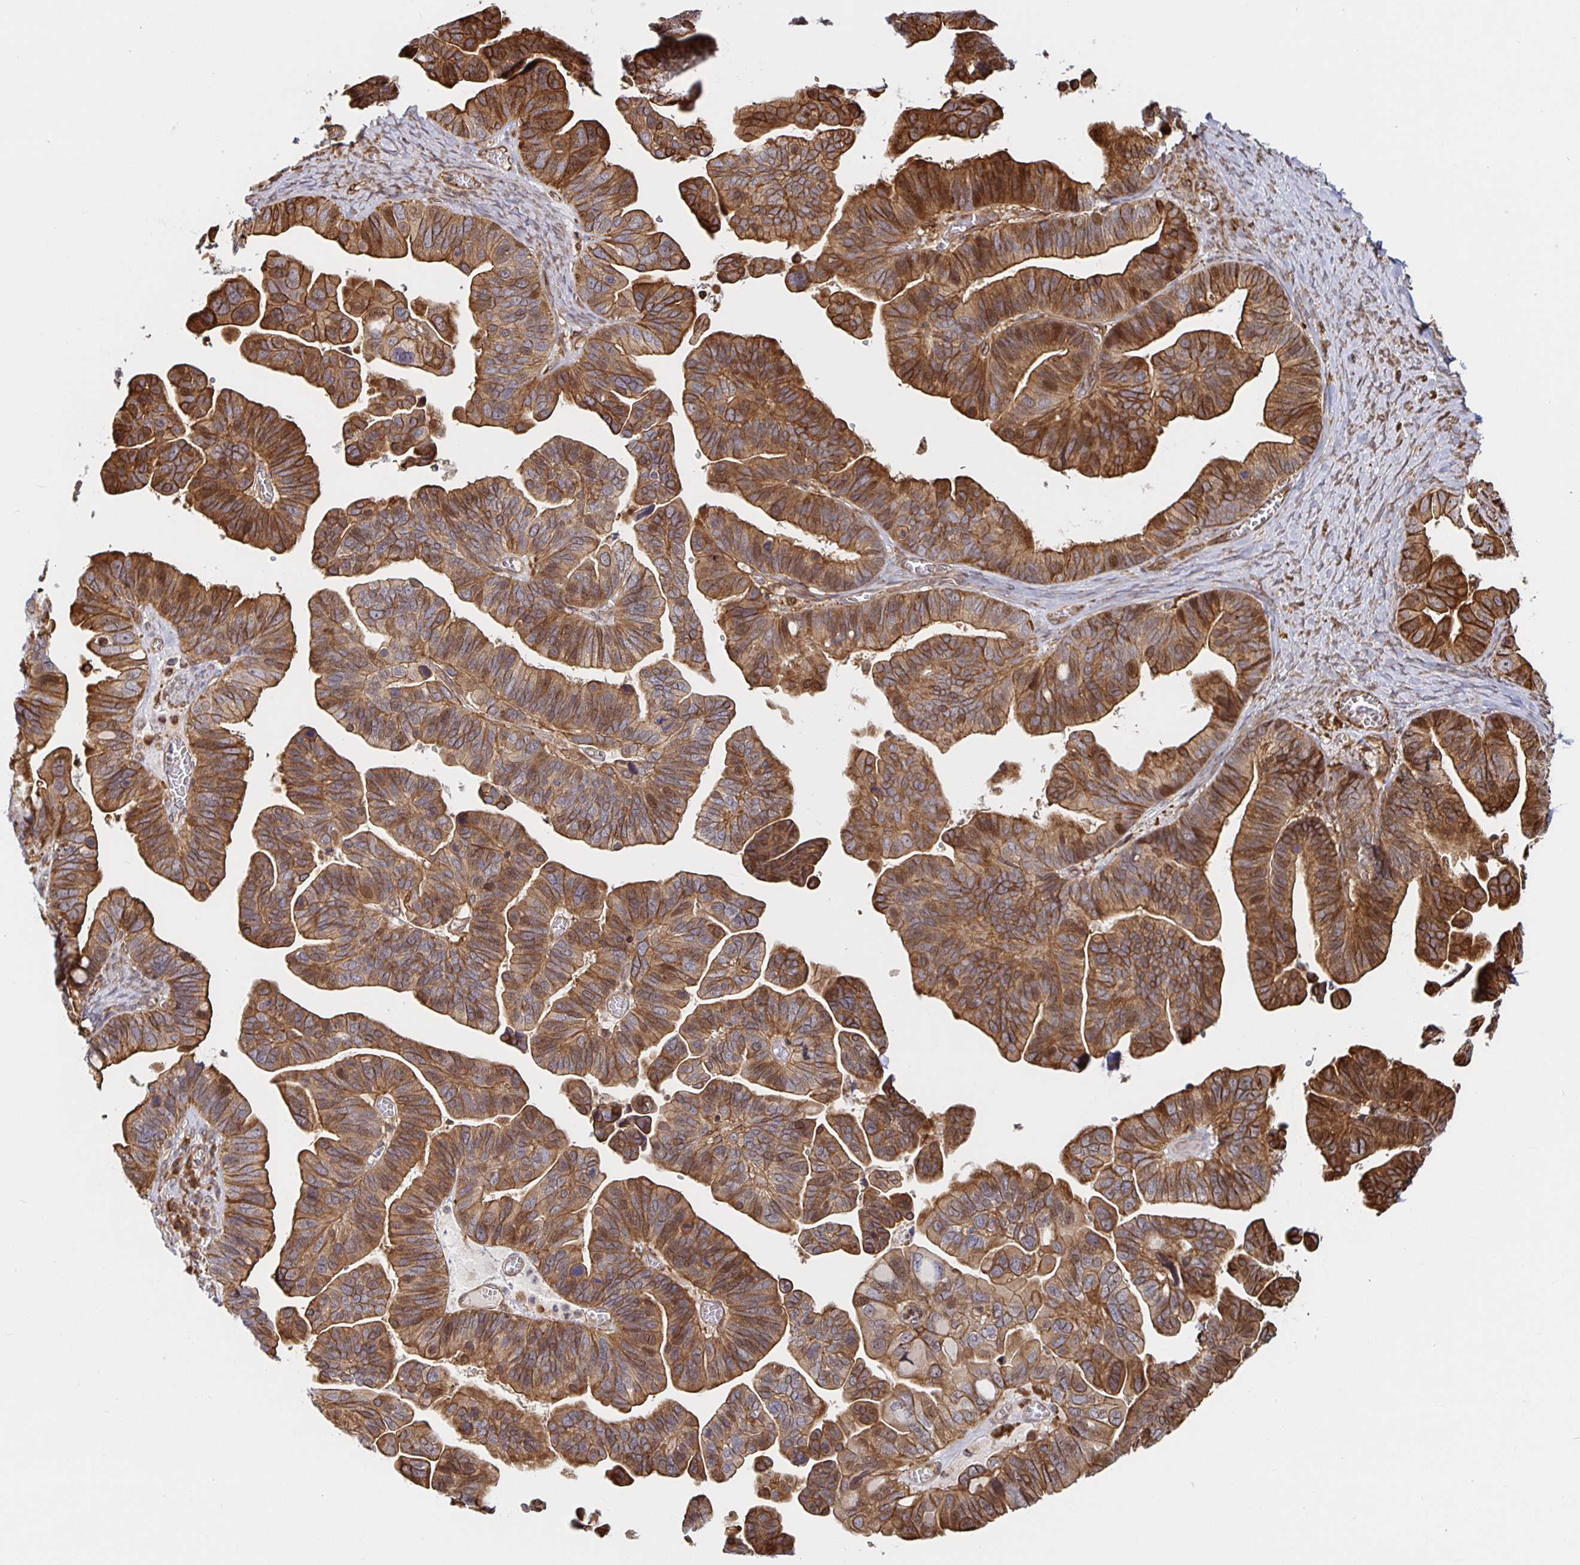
{"staining": {"intensity": "moderate", "quantity": ">75%", "location": "cytoplasmic/membranous"}, "tissue": "ovarian cancer", "cell_type": "Tumor cells", "image_type": "cancer", "snomed": [{"axis": "morphology", "description": "Cystadenocarcinoma, serous, NOS"}, {"axis": "topography", "description": "Ovary"}], "caption": "This is an image of immunohistochemistry staining of ovarian serous cystadenocarcinoma, which shows moderate positivity in the cytoplasmic/membranous of tumor cells.", "gene": "STRAP", "patient": {"sex": "female", "age": 56}}